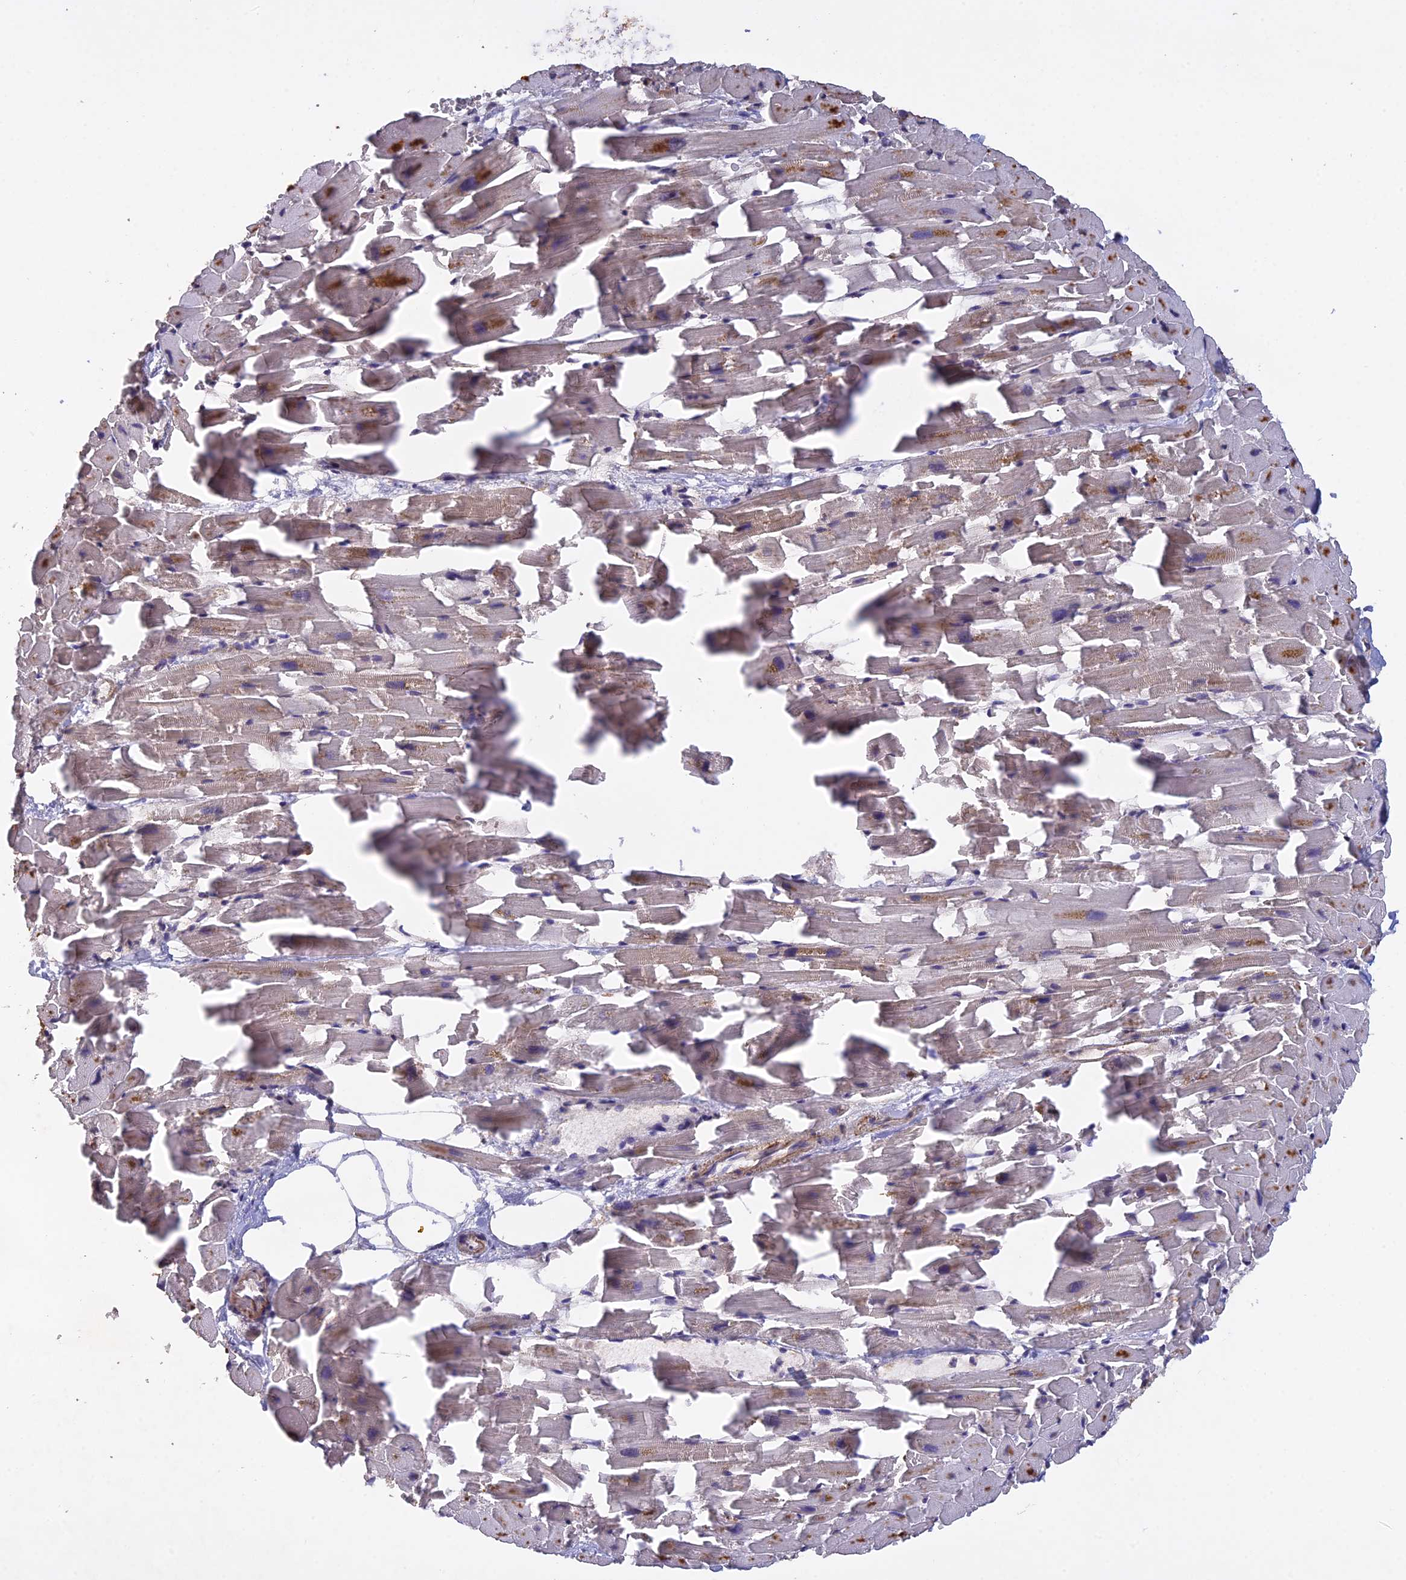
{"staining": {"intensity": "weak", "quantity": "<25%", "location": "cytoplasmic/membranous"}, "tissue": "heart muscle", "cell_type": "Cardiomyocytes", "image_type": "normal", "snomed": [{"axis": "morphology", "description": "Normal tissue, NOS"}, {"axis": "topography", "description": "Heart"}], "caption": "High magnification brightfield microscopy of unremarkable heart muscle stained with DAB (brown) and counterstained with hematoxylin (blue): cardiomyocytes show no significant staining. The staining is performed using DAB brown chromogen with nuclei counter-stained in using hematoxylin.", "gene": "SLC39A13", "patient": {"sex": "female", "age": 64}}